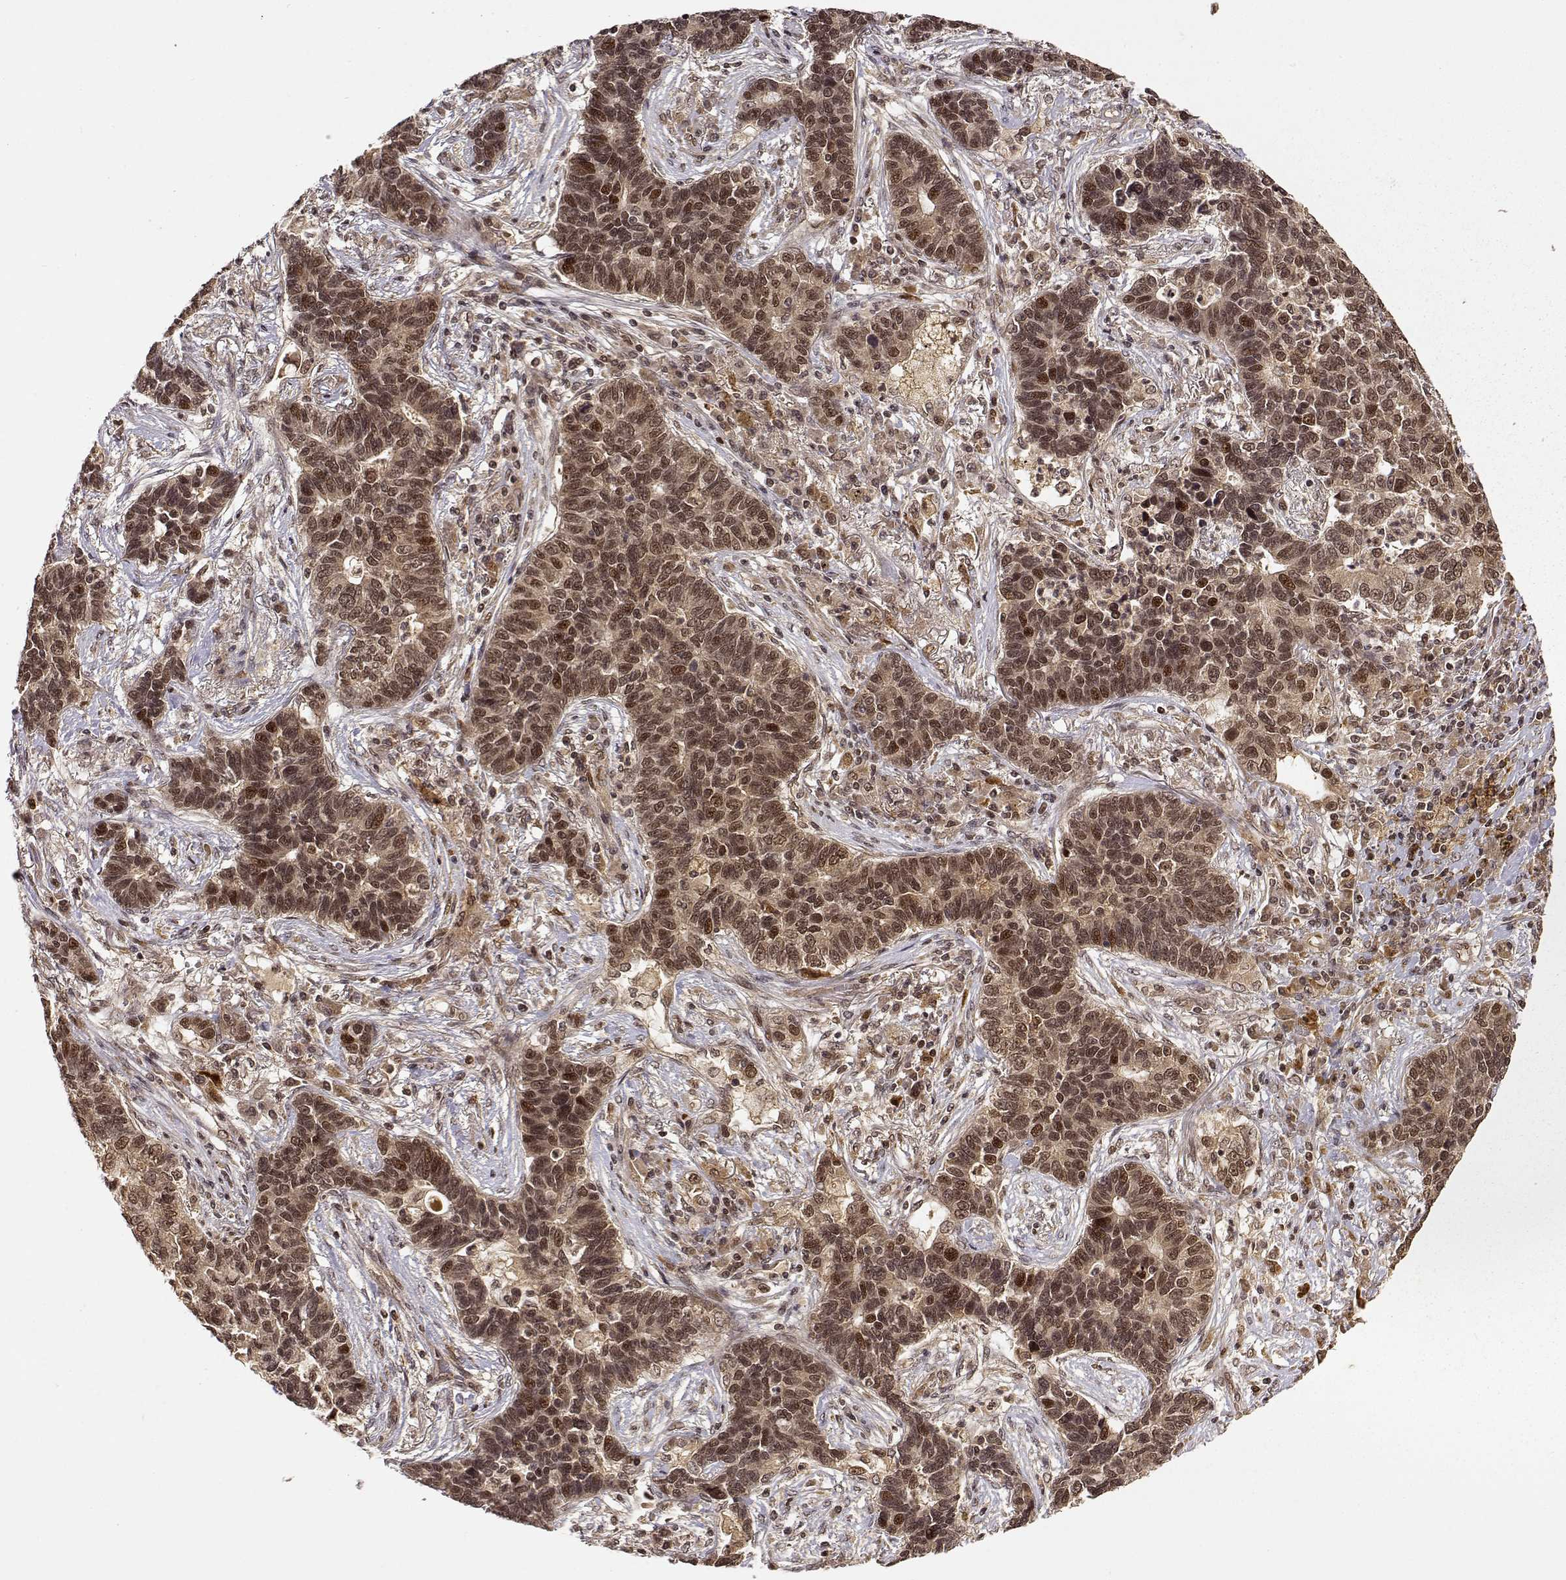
{"staining": {"intensity": "moderate", "quantity": ">75%", "location": "cytoplasmic/membranous,nuclear"}, "tissue": "lung cancer", "cell_type": "Tumor cells", "image_type": "cancer", "snomed": [{"axis": "morphology", "description": "Adenocarcinoma, NOS"}, {"axis": "topography", "description": "Lung"}], "caption": "Lung cancer stained with a protein marker exhibits moderate staining in tumor cells.", "gene": "MAEA", "patient": {"sex": "female", "age": 57}}